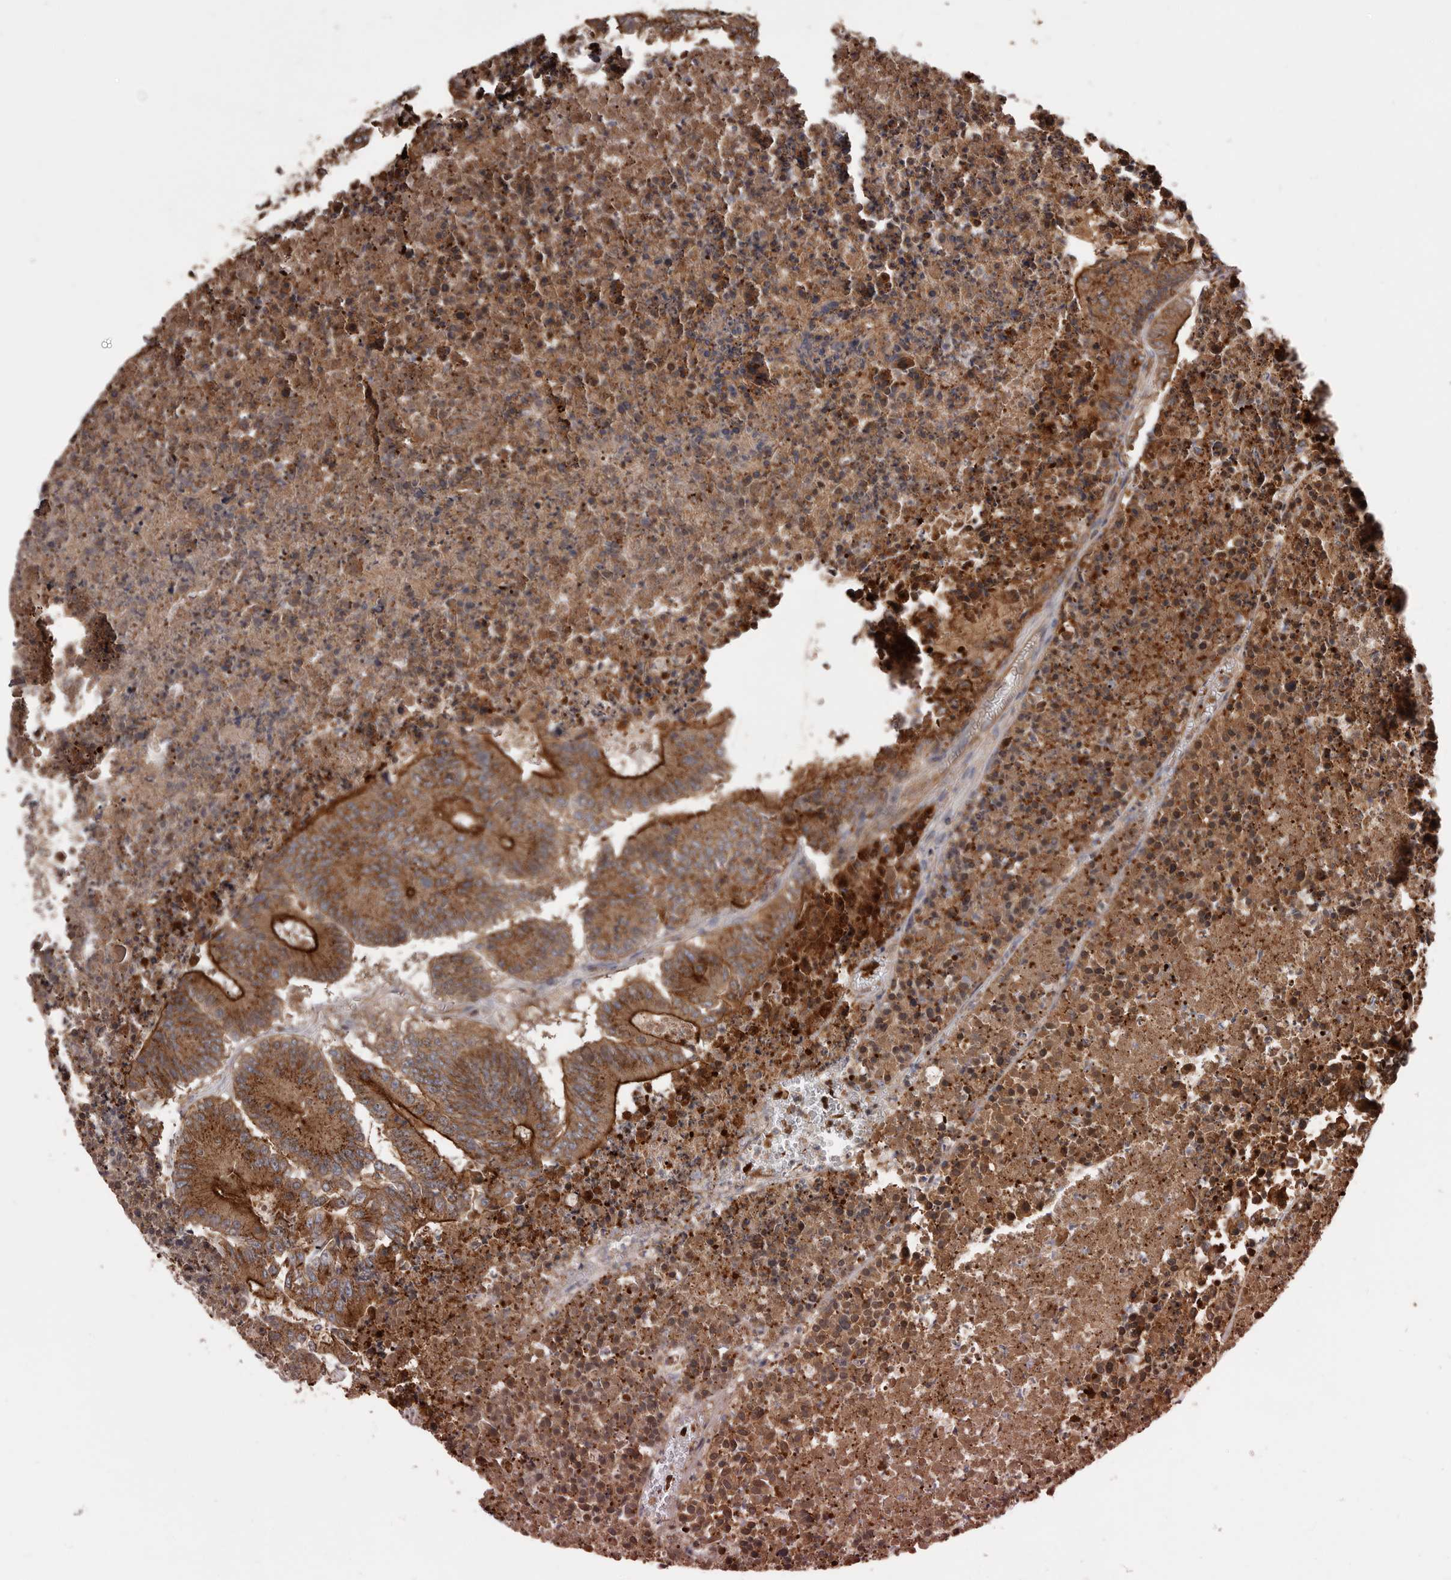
{"staining": {"intensity": "moderate", "quantity": ">75%", "location": "cytoplasmic/membranous"}, "tissue": "colorectal cancer", "cell_type": "Tumor cells", "image_type": "cancer", "snomed": [{"axis": "morphology", "description": "Adenocarcinoma, NOS"}, {"axis": "topography", "description": "Colon"}], "caption": "This histopathology image shows immunohistochemistry (IHC) staining of human colorectal cancer (adenocarcinoma), with medium moderate cytoplasmic/membranous staining in about >75% of tumor cells.", "gene": "PNRC2", "patient": {"sex": "male", "age": 87}}